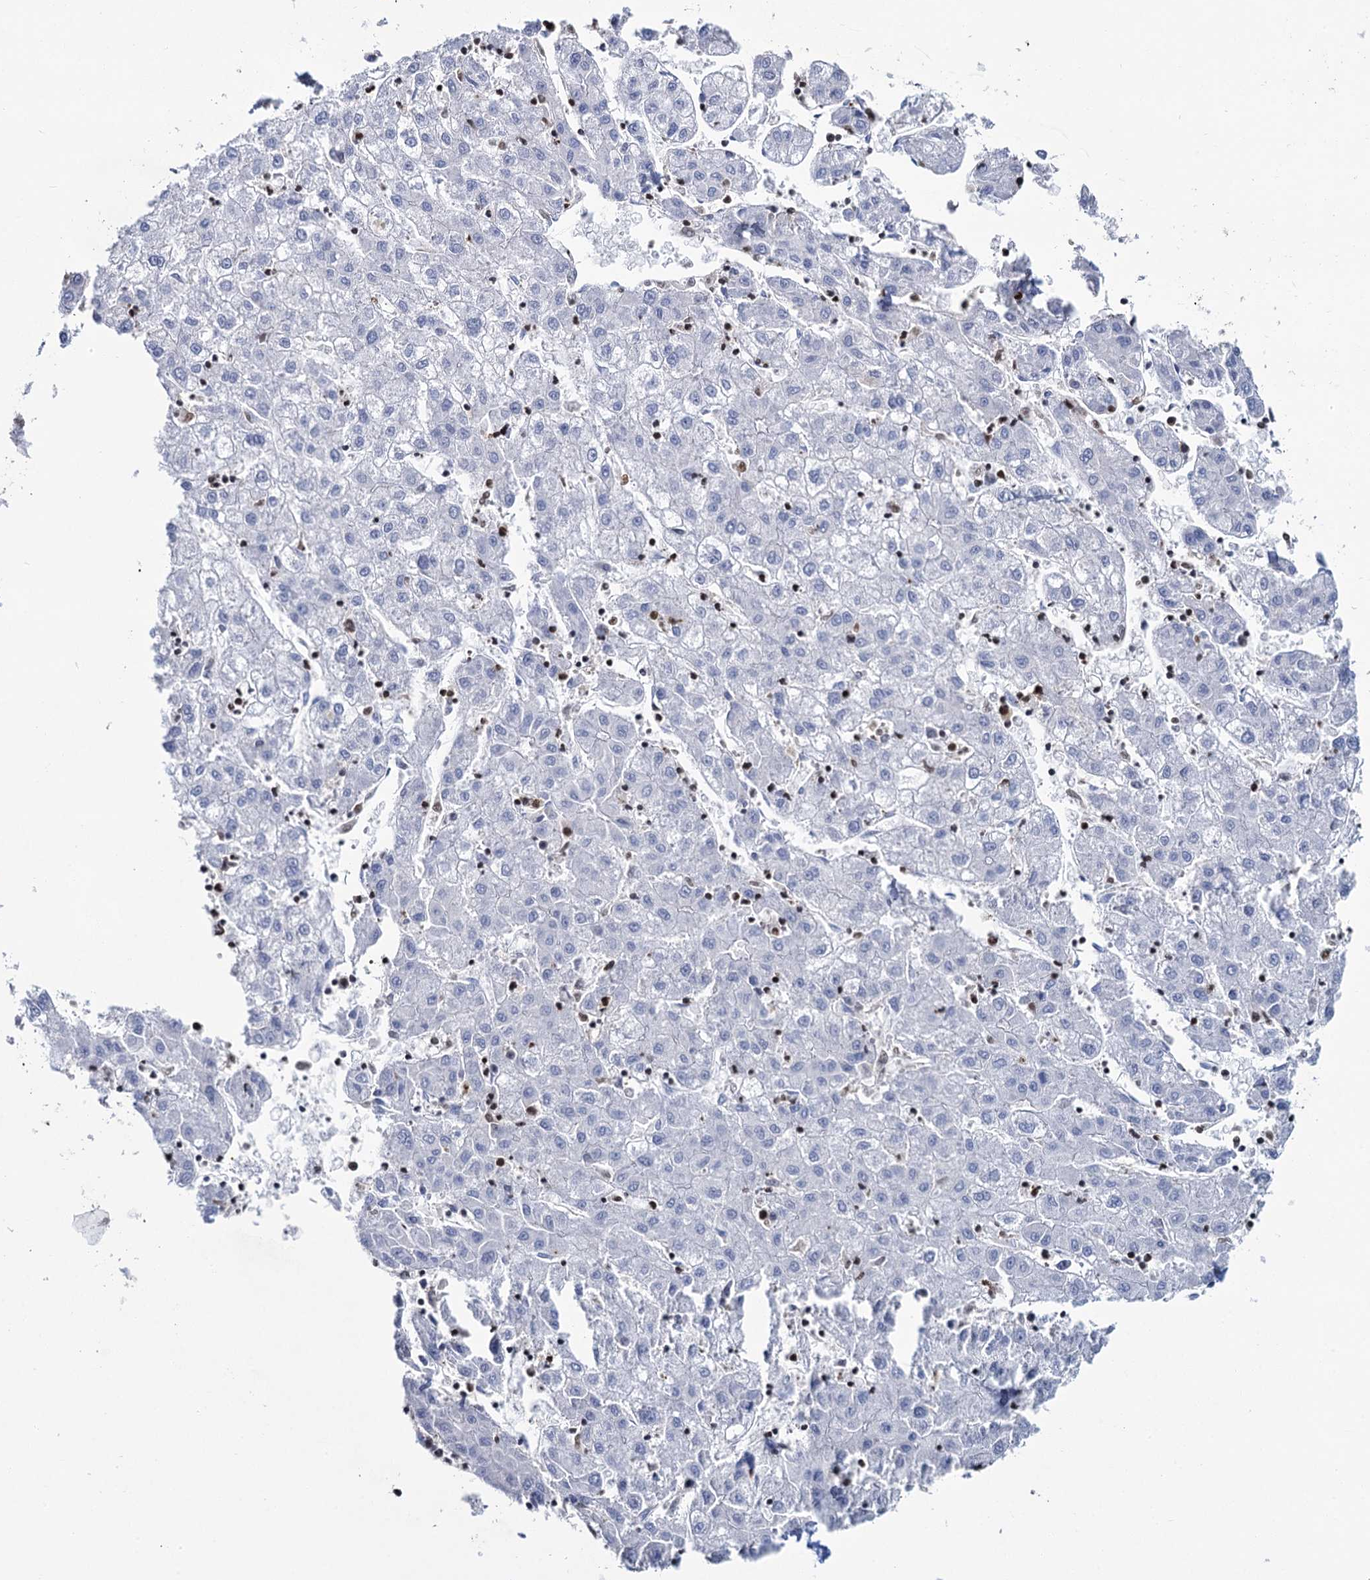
{"staining": {"intensity": "negative", "quantity": "none", "location": "none"}, "tissue": "liver cancer", "cell_type": "Tumor cells", "image_type": "cancer", "snomed": [{"axis": "morphology", "description": "Carcinoma, Hepatocellular, NOS"}, {"axis": "topography", "description": "Liver"}], "caption": "This image is of hepatocellular carcinoma (liver) stained with IHC to label a protein in brown with the nuclei are counter-stained blue. There is no expression in tumor cells. The staining is performed using DAB brown chromogen with nuclei counter-stained in using hematoxylin.", "gene": "CELF2", "patient": {"sex": "male", "age": 72}}